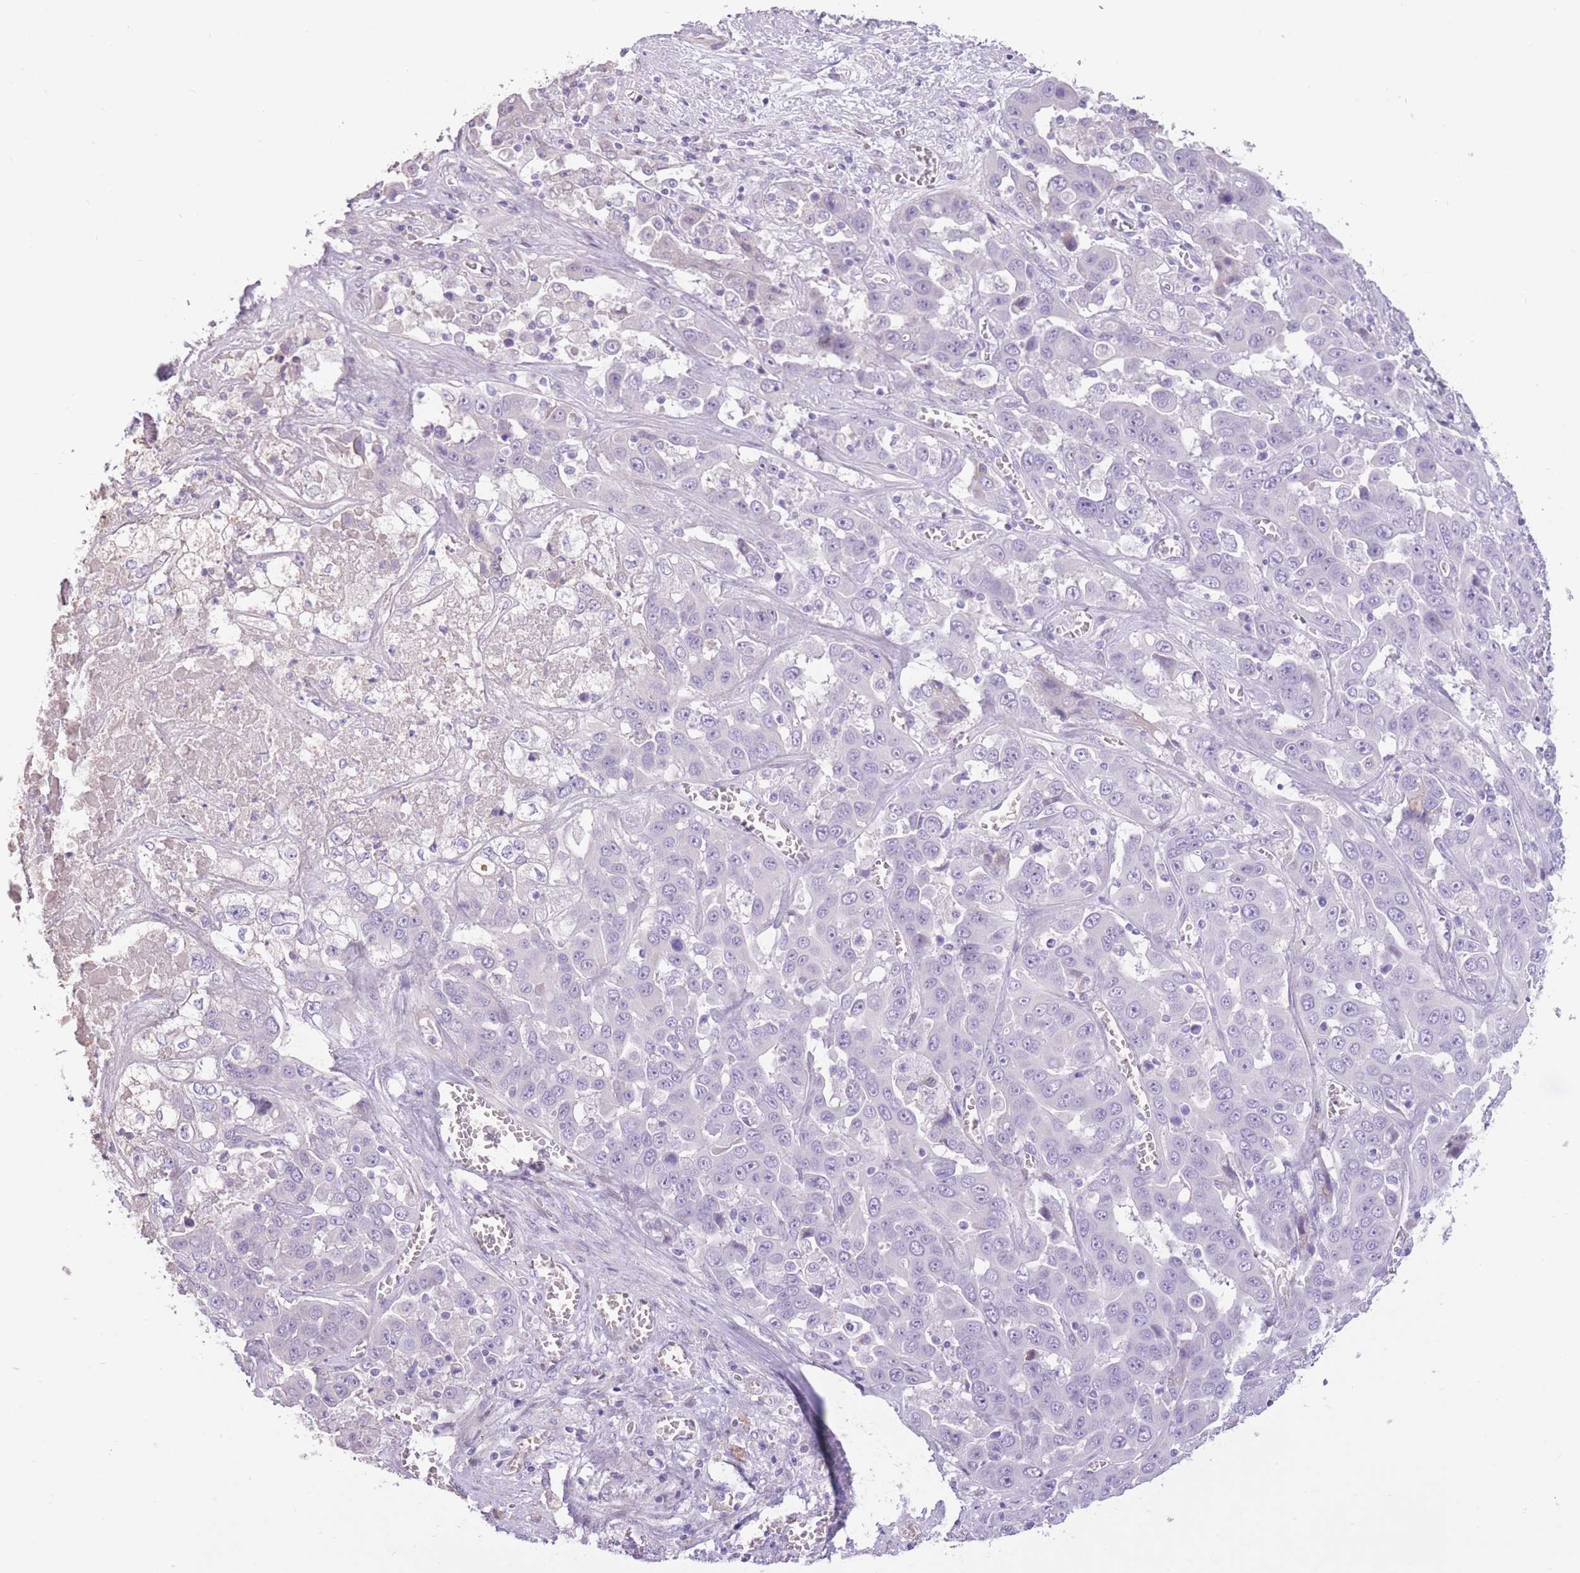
{"staining": {"intensity": "negative", "quantity": "none", "location": "none"}, "tissue": "liver cancer", "cell_type": "Tumor cells", "image_type": "cancer", "snomed": [{"axis": "morphology", "description": "Cholangiocarcinoma"}, {"axis": "topography", "description": "Liver"}], "caption": "The micrograph shows no significant positivity in tumor cells of liver cancer (cholangiocarcinoma).", "gene": "WDR70", "patient": {"sex": "female", "age": 52}}